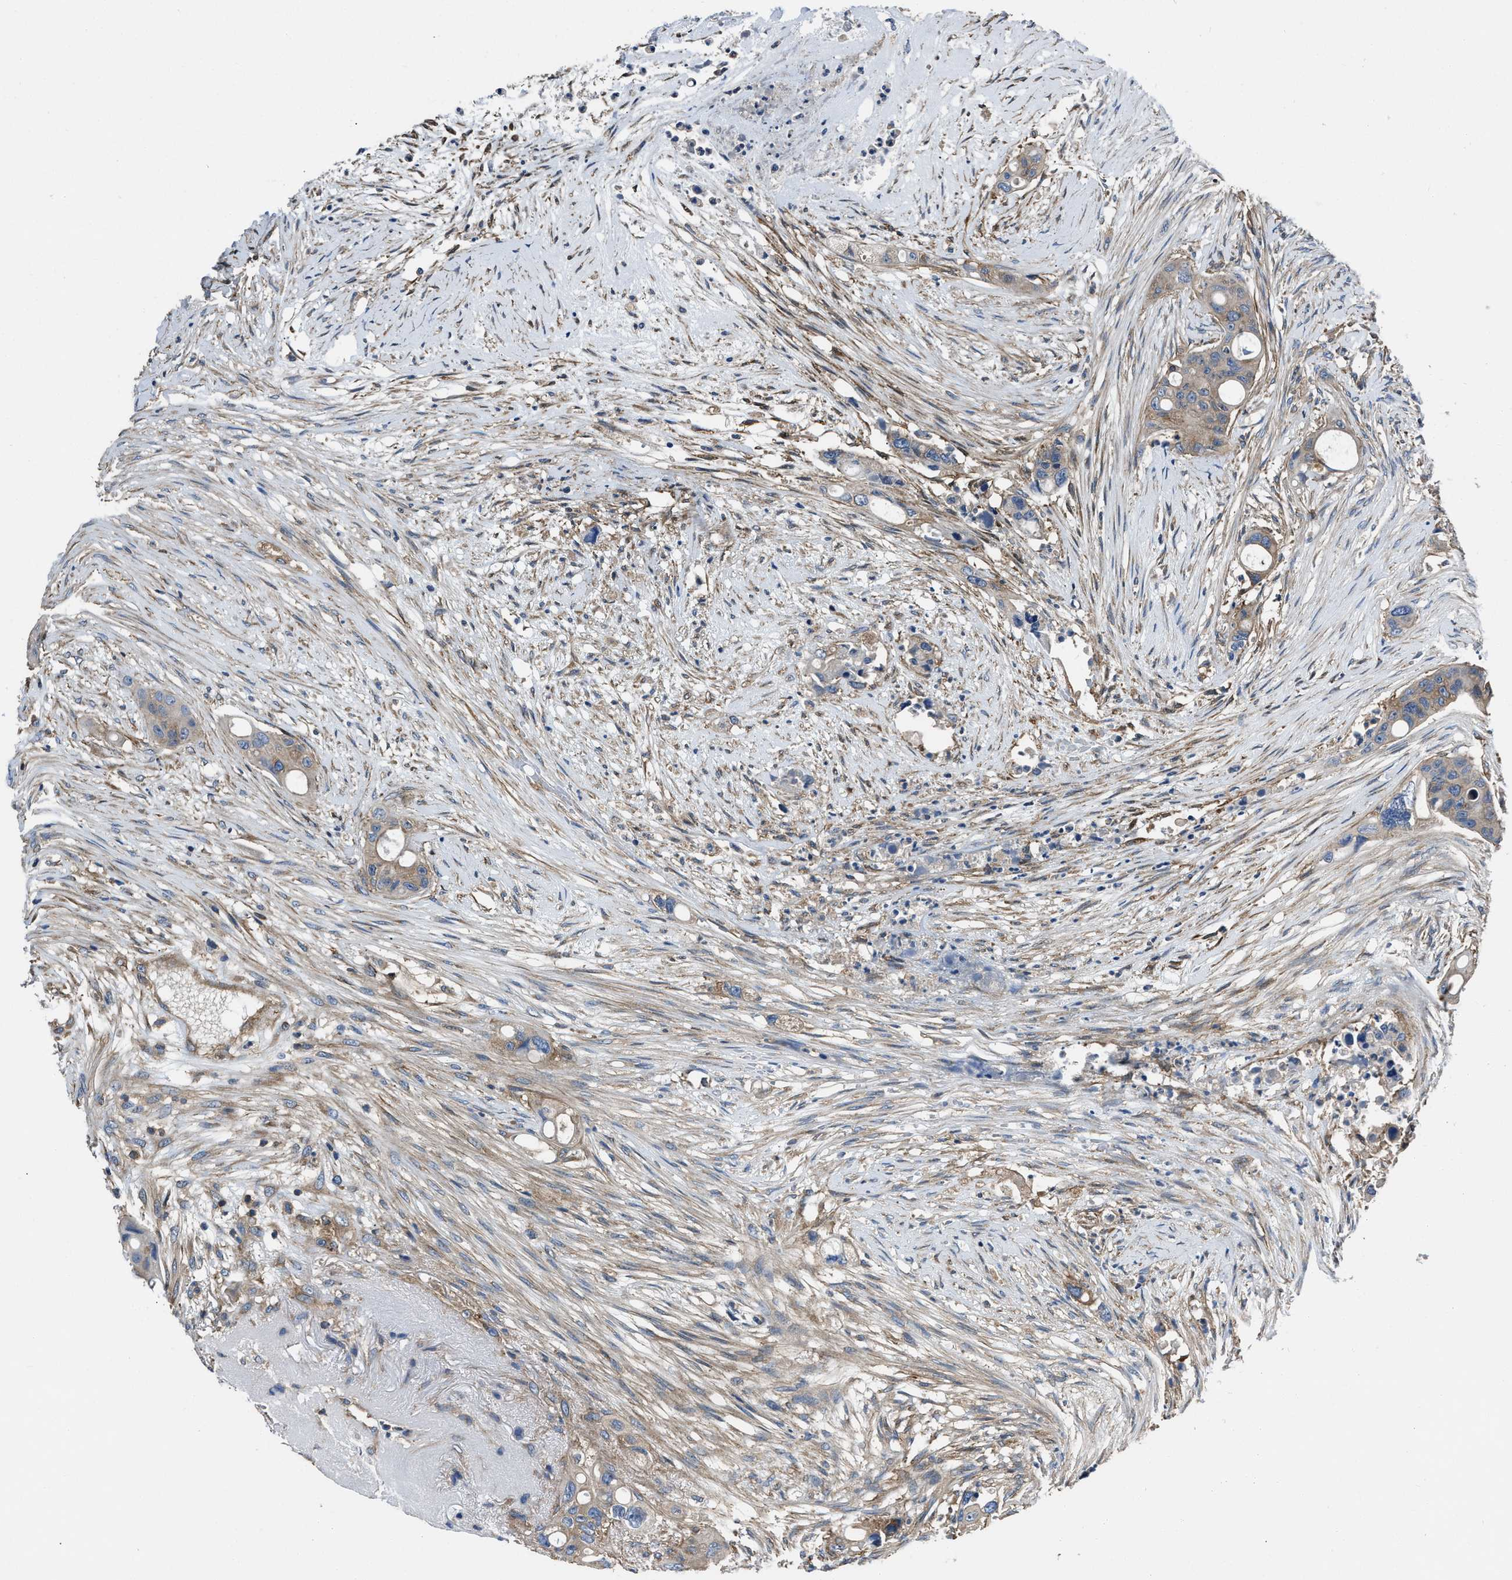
{"staining": {"intensity": "weak", "quantity": ">75%", "location": "cytoplasmic/membranous"}, "tissue": "colorectal cancer", "cell_type": "Tumor cells", "image_type": "cancer", "snomed": [{"axis": "morphology", "description": "Adenocarcinoma, NOS"}, {"axis": "topography", "description": "Colon"}], "caption": "Colorectal cancer stained with DAB IHC reveals low levels of weak cytoplasmic/membranous expression in approximately >75% of tumor cells. The staining was performed using DAB (3,3'-diaminobenzidine) to visualize the protein expression in brown, while the nuclei were stained in blue with hematoxylin (Magnification: 20x).", "gene": "YARS1", "patient": {"sex": "female", "age": 57}}